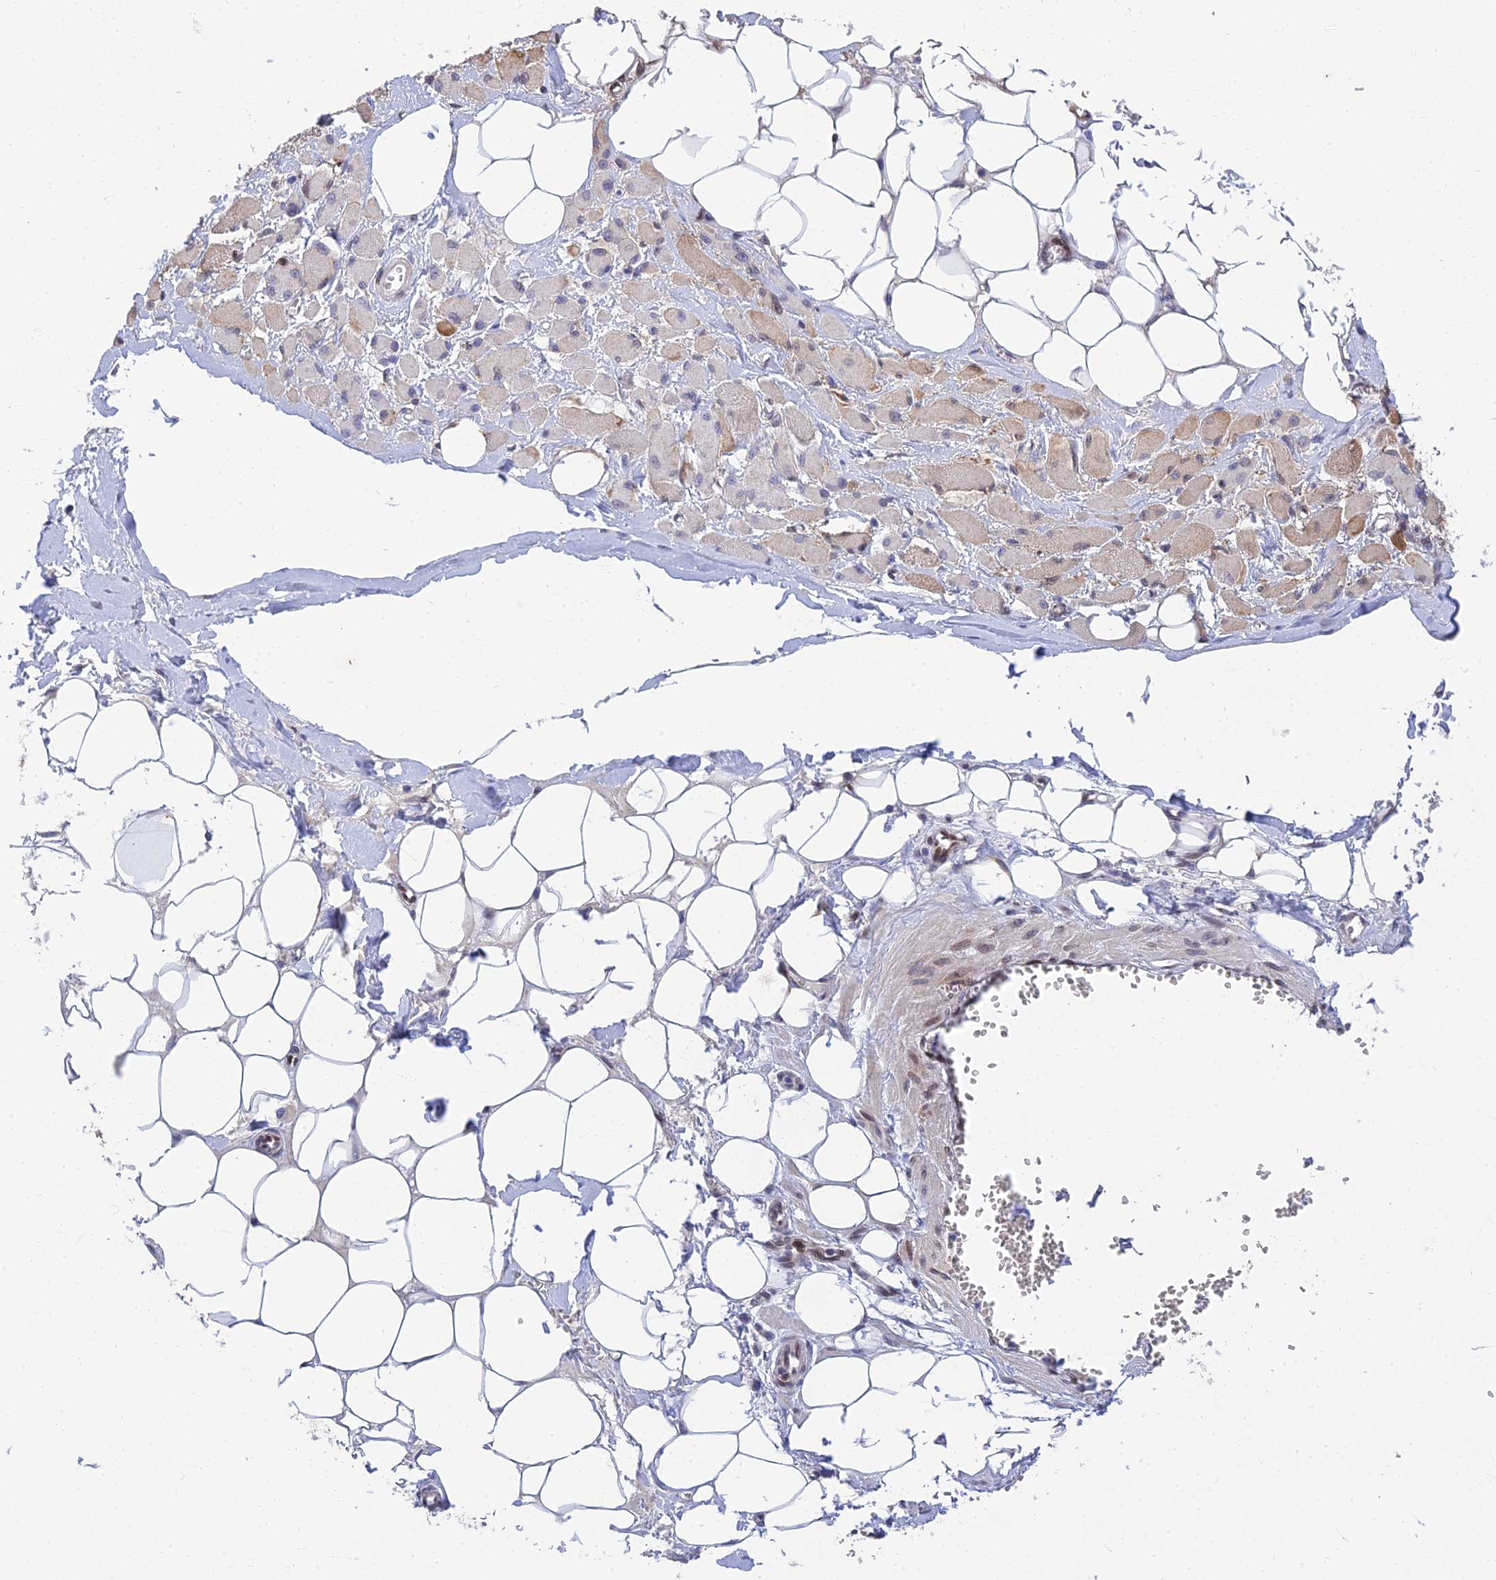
{"staining": {"intensity": "moderate", "quantity": "25%-75%", "location": "cytoplasmic/membranous"}, "tissue": "skeletal muscle", "cell_type": "Myocytes", "image_type": "normal", "snomed": [{"axis": "morphology", "description": "Normal tissue, NOS"}, {"axis": "morphology", "description": "Basal cell carcinoma"}, {"axis": "topography", "description": "Skeletal muscle"}], "caption": "About 25%-75% of myocytes in benign human skeletal muscle reveal moderate cytoplasmic/membranous protein positivity as visualized by brown immunohistochemical staining.", "gene": "MGAT2", "patient": {"sex": "female", "age": 64}}